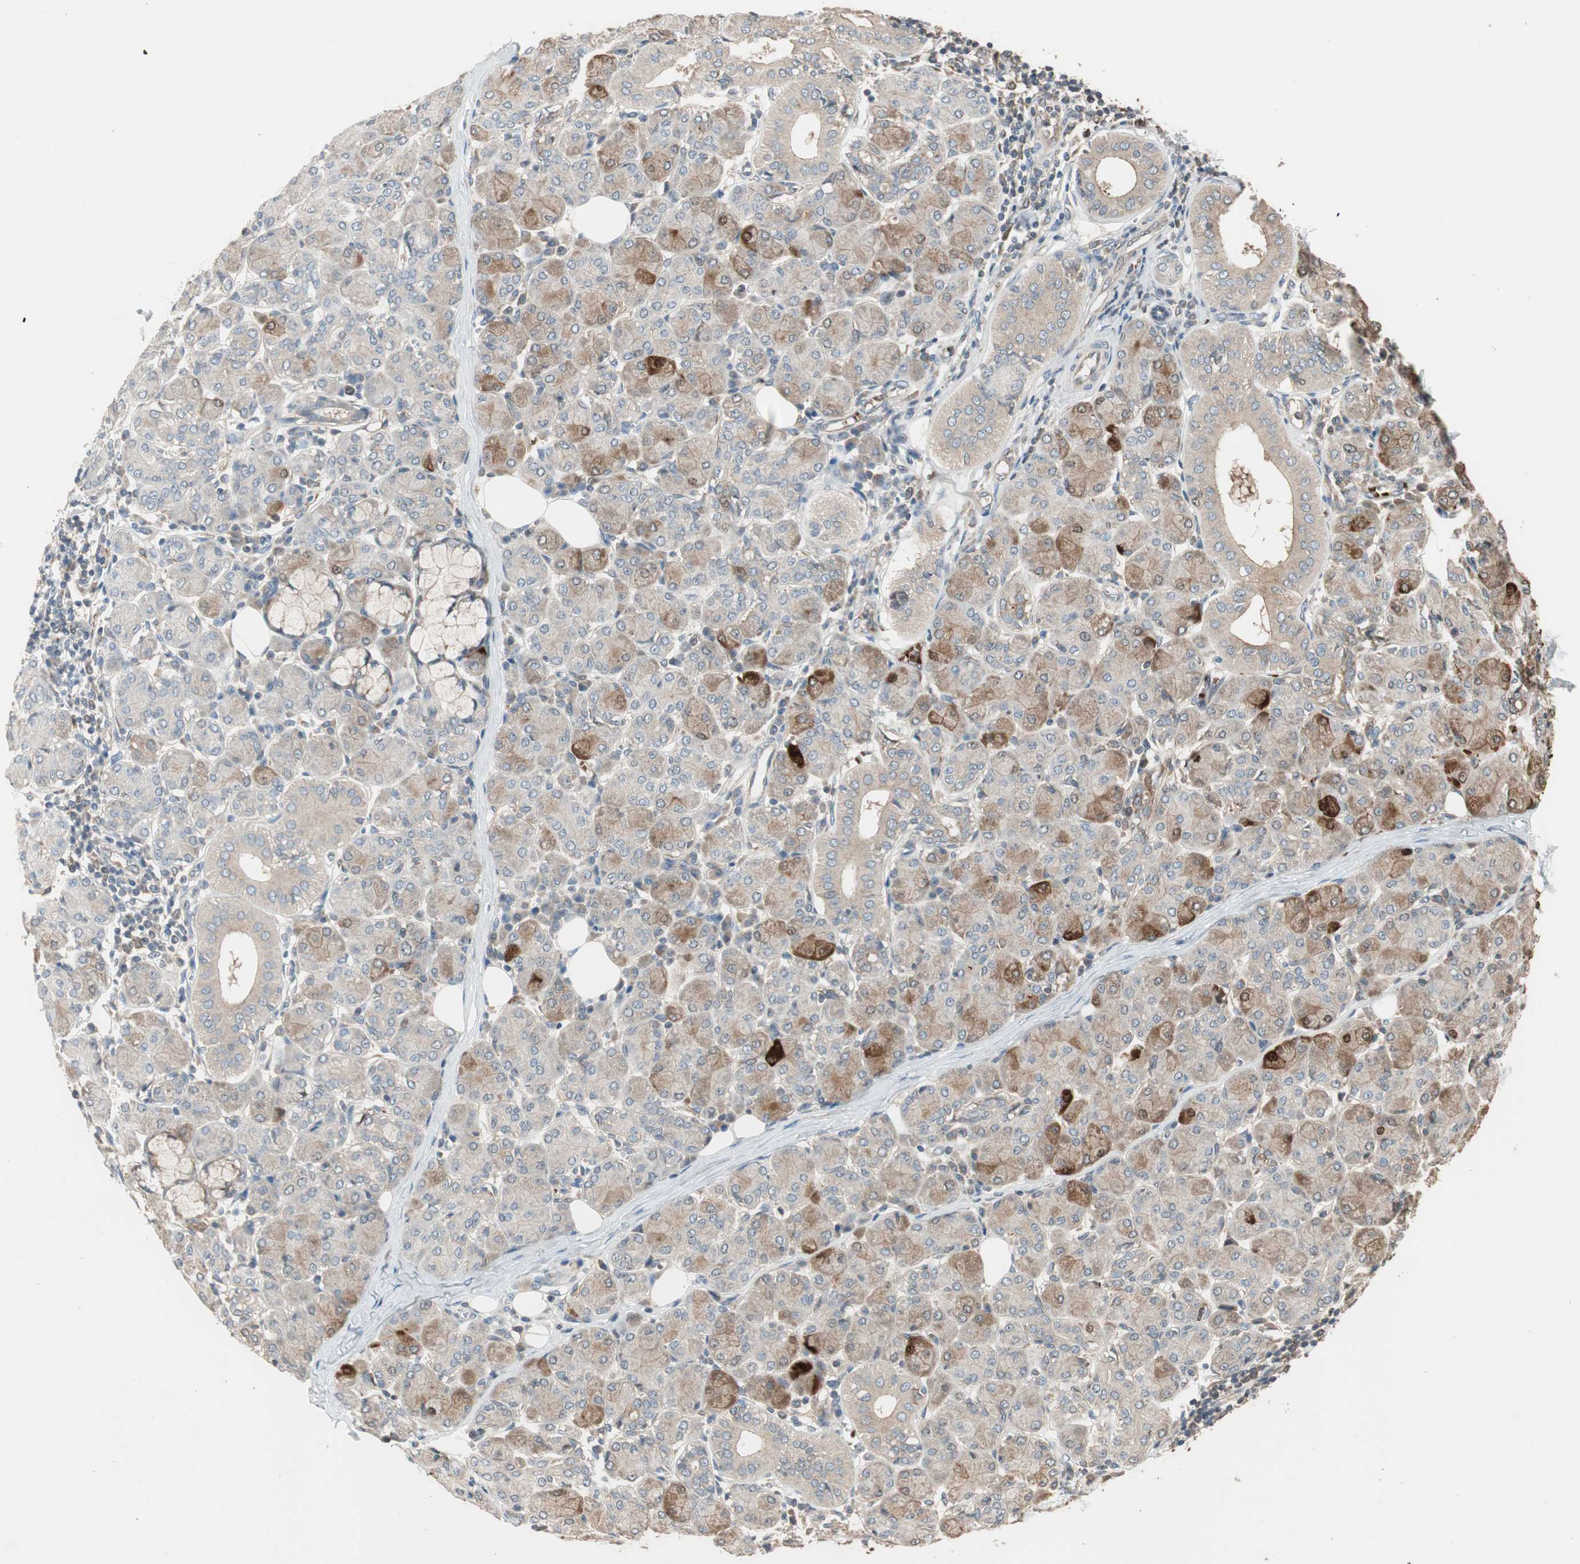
{"staining": {"intensity": "strong", "quantity": "25%-75%", "location": "cytoplasmic/membranous"}, "tissue": "salivary gland", "cell_type": "Glandular cells", "image_type": "normal", "snomed": [{"axis": "morphology", "description": "Normal tissue, NOS"}, {"axis": "morphology", "description": "Inflammation, NOS"}, {"axis": "topography", "description": "Lymph node"}, {"axis": "topography", "description": "Salivary gland"}], "caption": "Salivary gland stained for a protein (brown) exhibits strong cytoplasmic/membranous positive staining in approximately 25%-75% of glandular cells.", "gene": "ATP6AP2", "patient": {"sex": "male", "age": 3}}